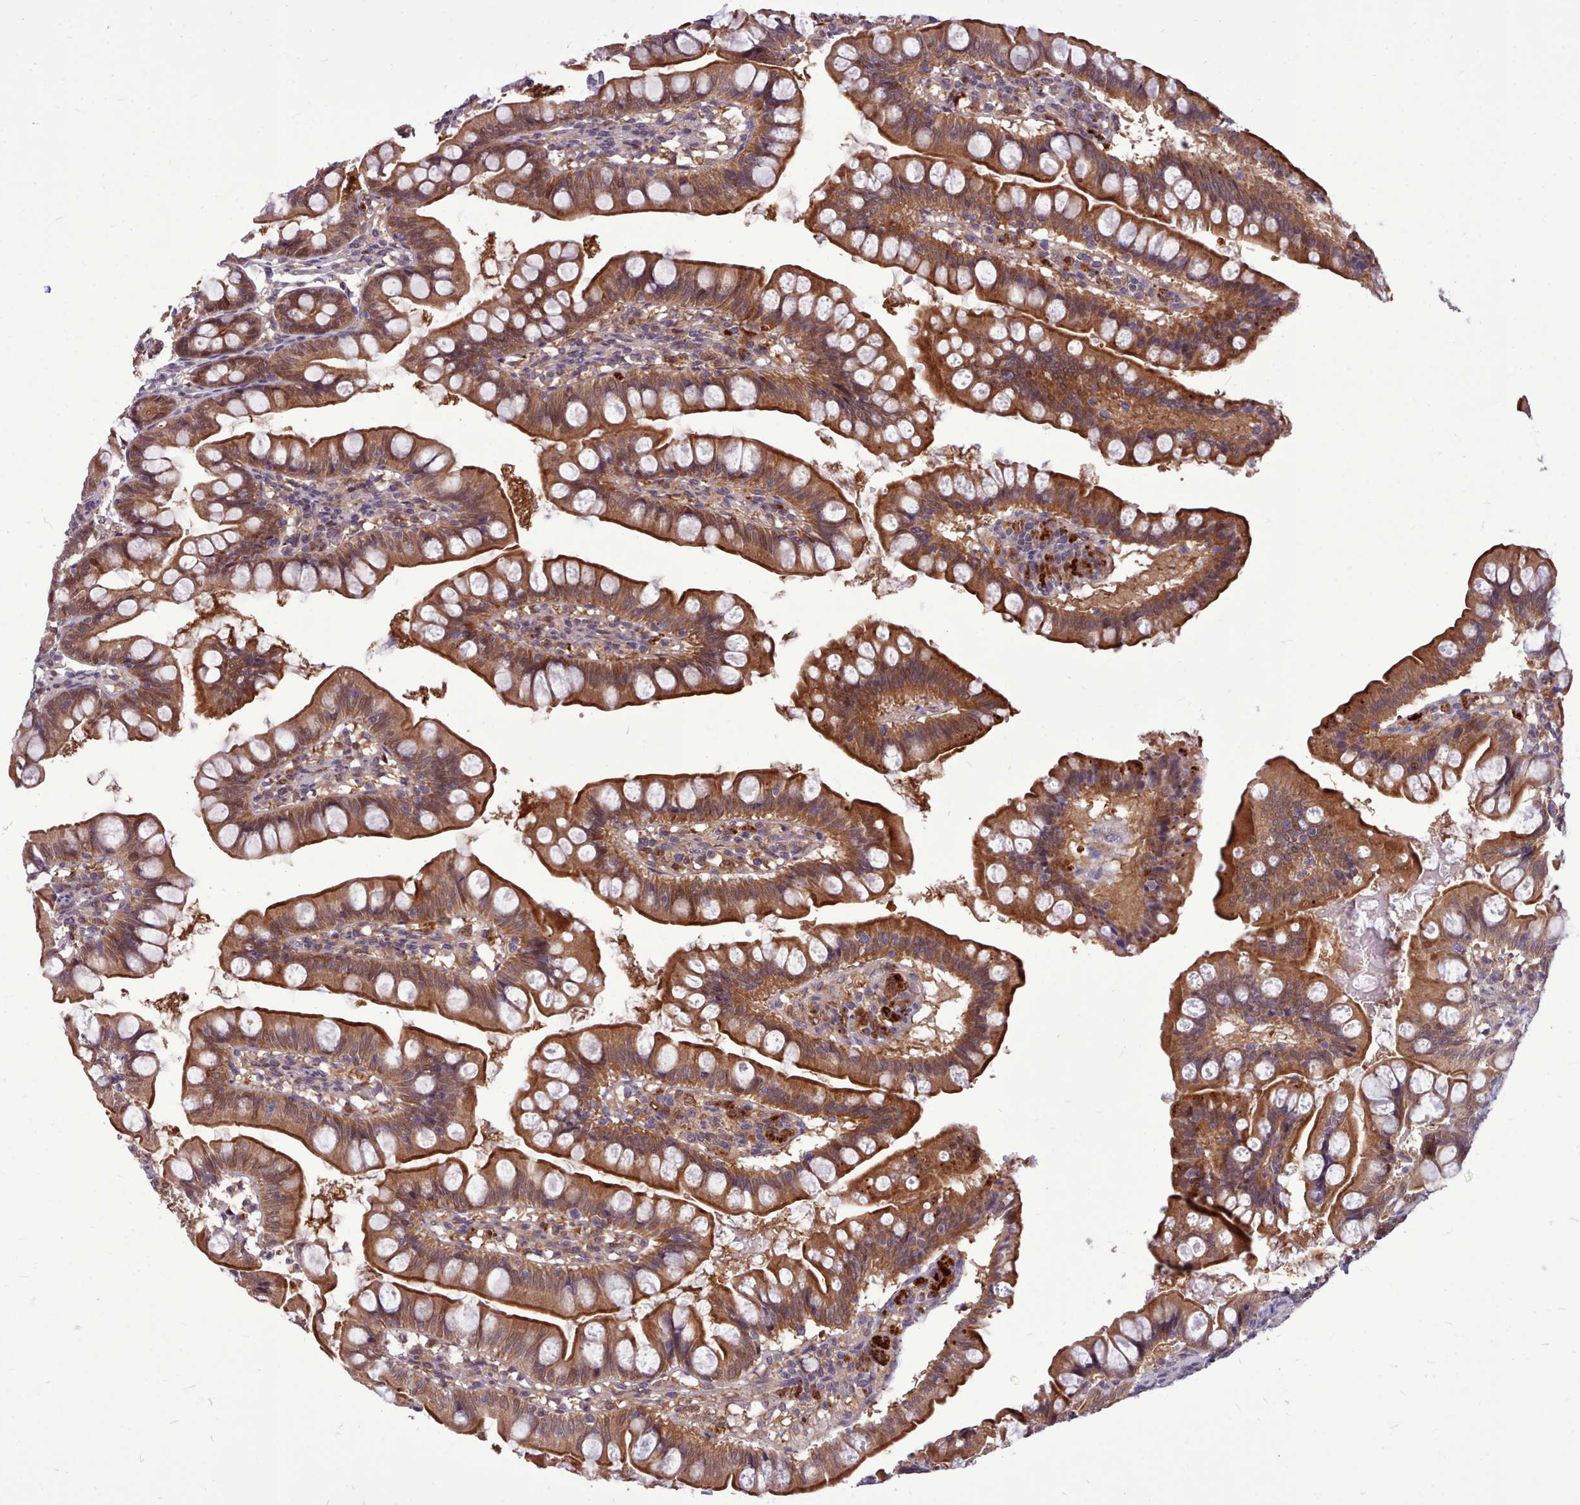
{"staining": {"intensity": "moderate", "quantity": ">75%", "location": "cytoplasmic/membranous"}, "tissue": "small intestine", "cell_type": "Glandular cells", "image_type": "normal", "snomed": [{"axis": "morphology", "description": "Normal tissue, NOS"}, {"axis": "topography", "description": "Small intestine"}], "caption": "Normal small intestine exhibits moderate cytoplasmic/membranous staining in approximately >75% of glandular cells The protein of interest is shown in brown color, while the nuclei are stained blue..", "gene": "AHCY", "patient": {"sex": "male", "age": 7}}